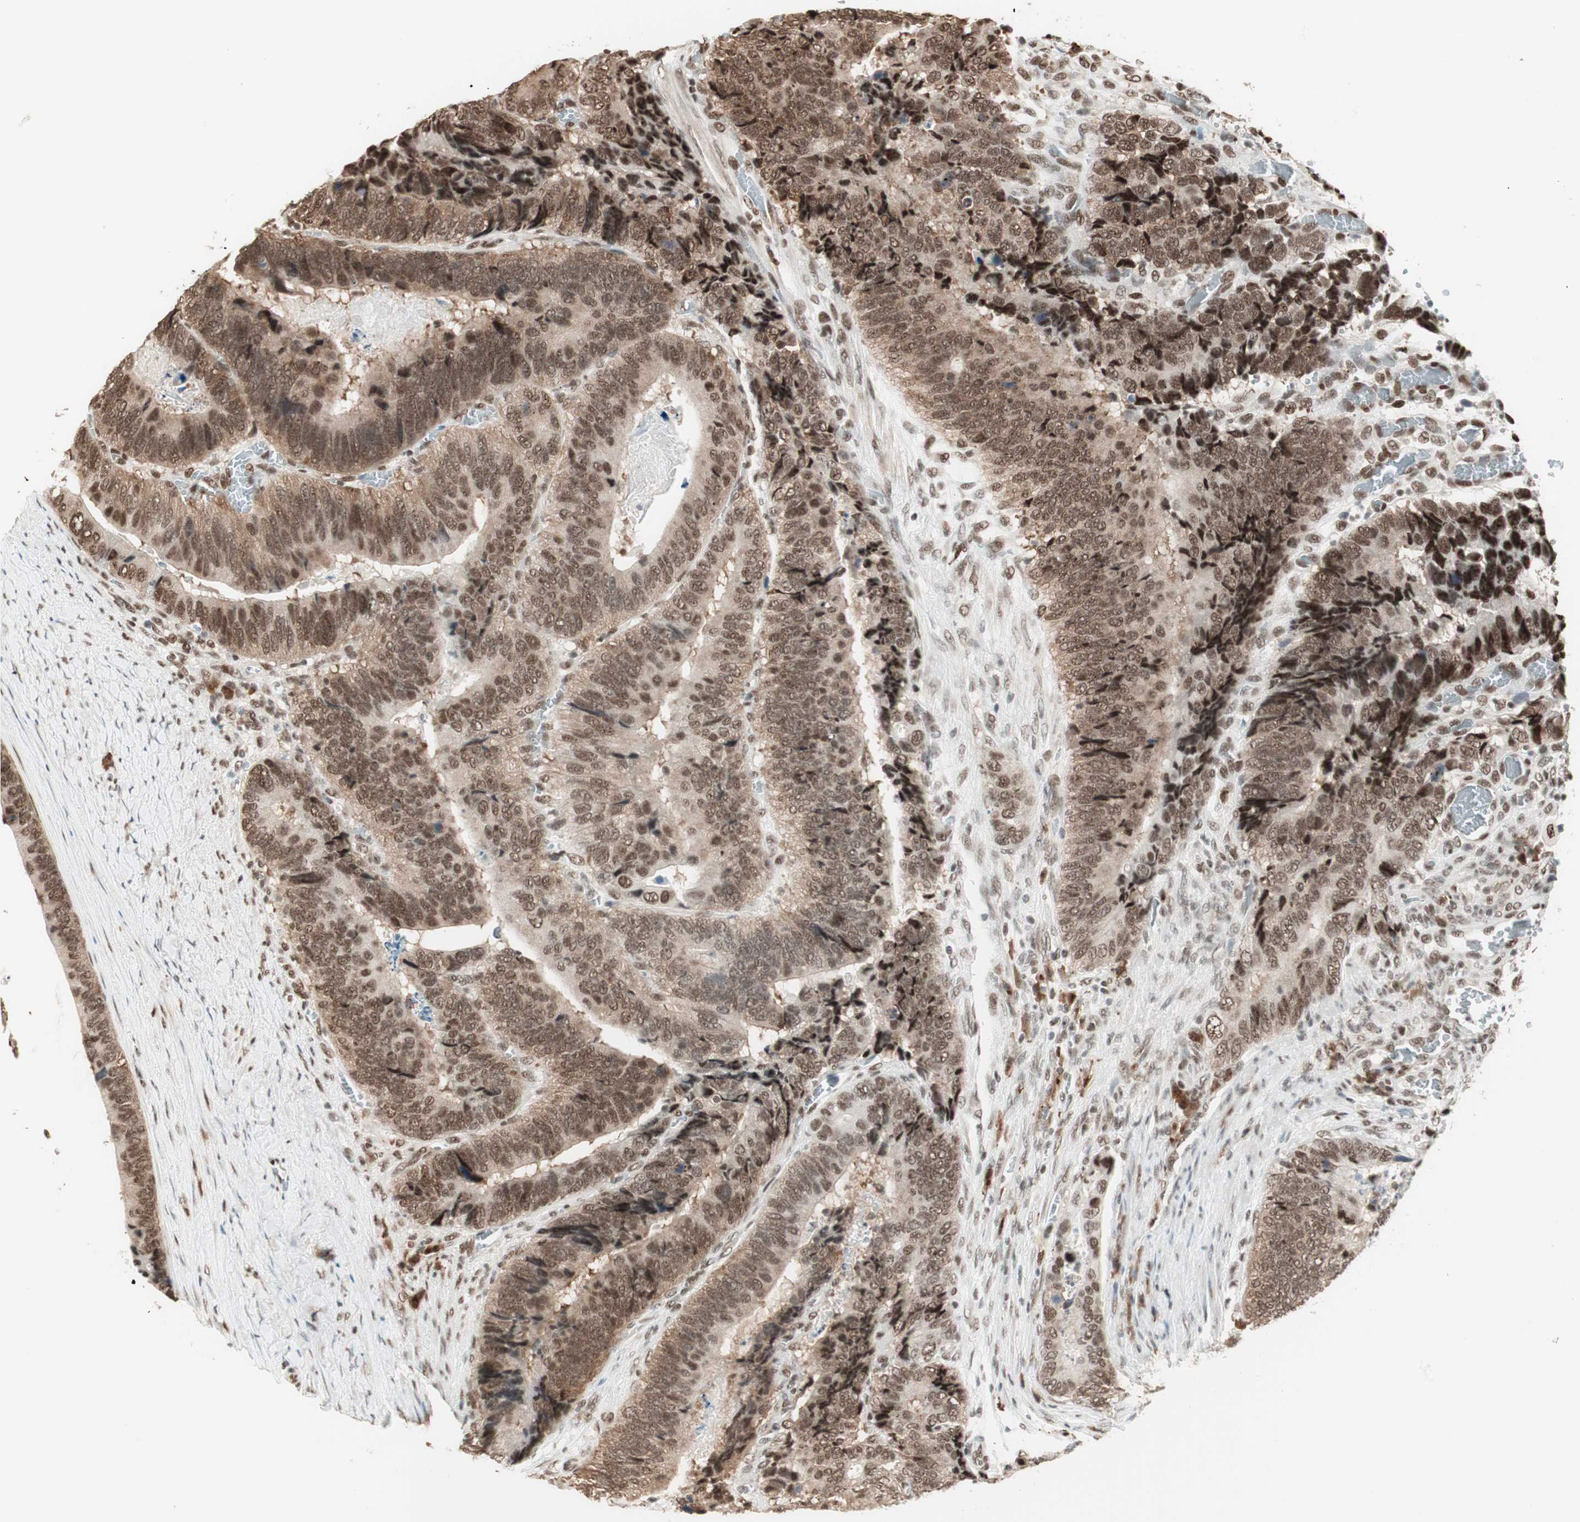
{"staining": {"intensity": "moderate", "quantity": ">75%", "location": "cytoplasmic/membranous,nuclear"}, "tissue": "colorectal cancer", "cell_type": "Tumor cells", "image_type": "cancer", "snomed": [{"axis": "morphology", "description": "Adenocarcinoma, NOS"}, {"axis": "topography", "description": "Colon"}], "caption": "Human colorectal cancer stained with a brown dye demonstrates moderate cytoplasmic/membranous and nuclear positive staining in approximately >75% of tumor cells.", "gene": "SMARCE1", "patient": {"sex": "male", "age": 72}}